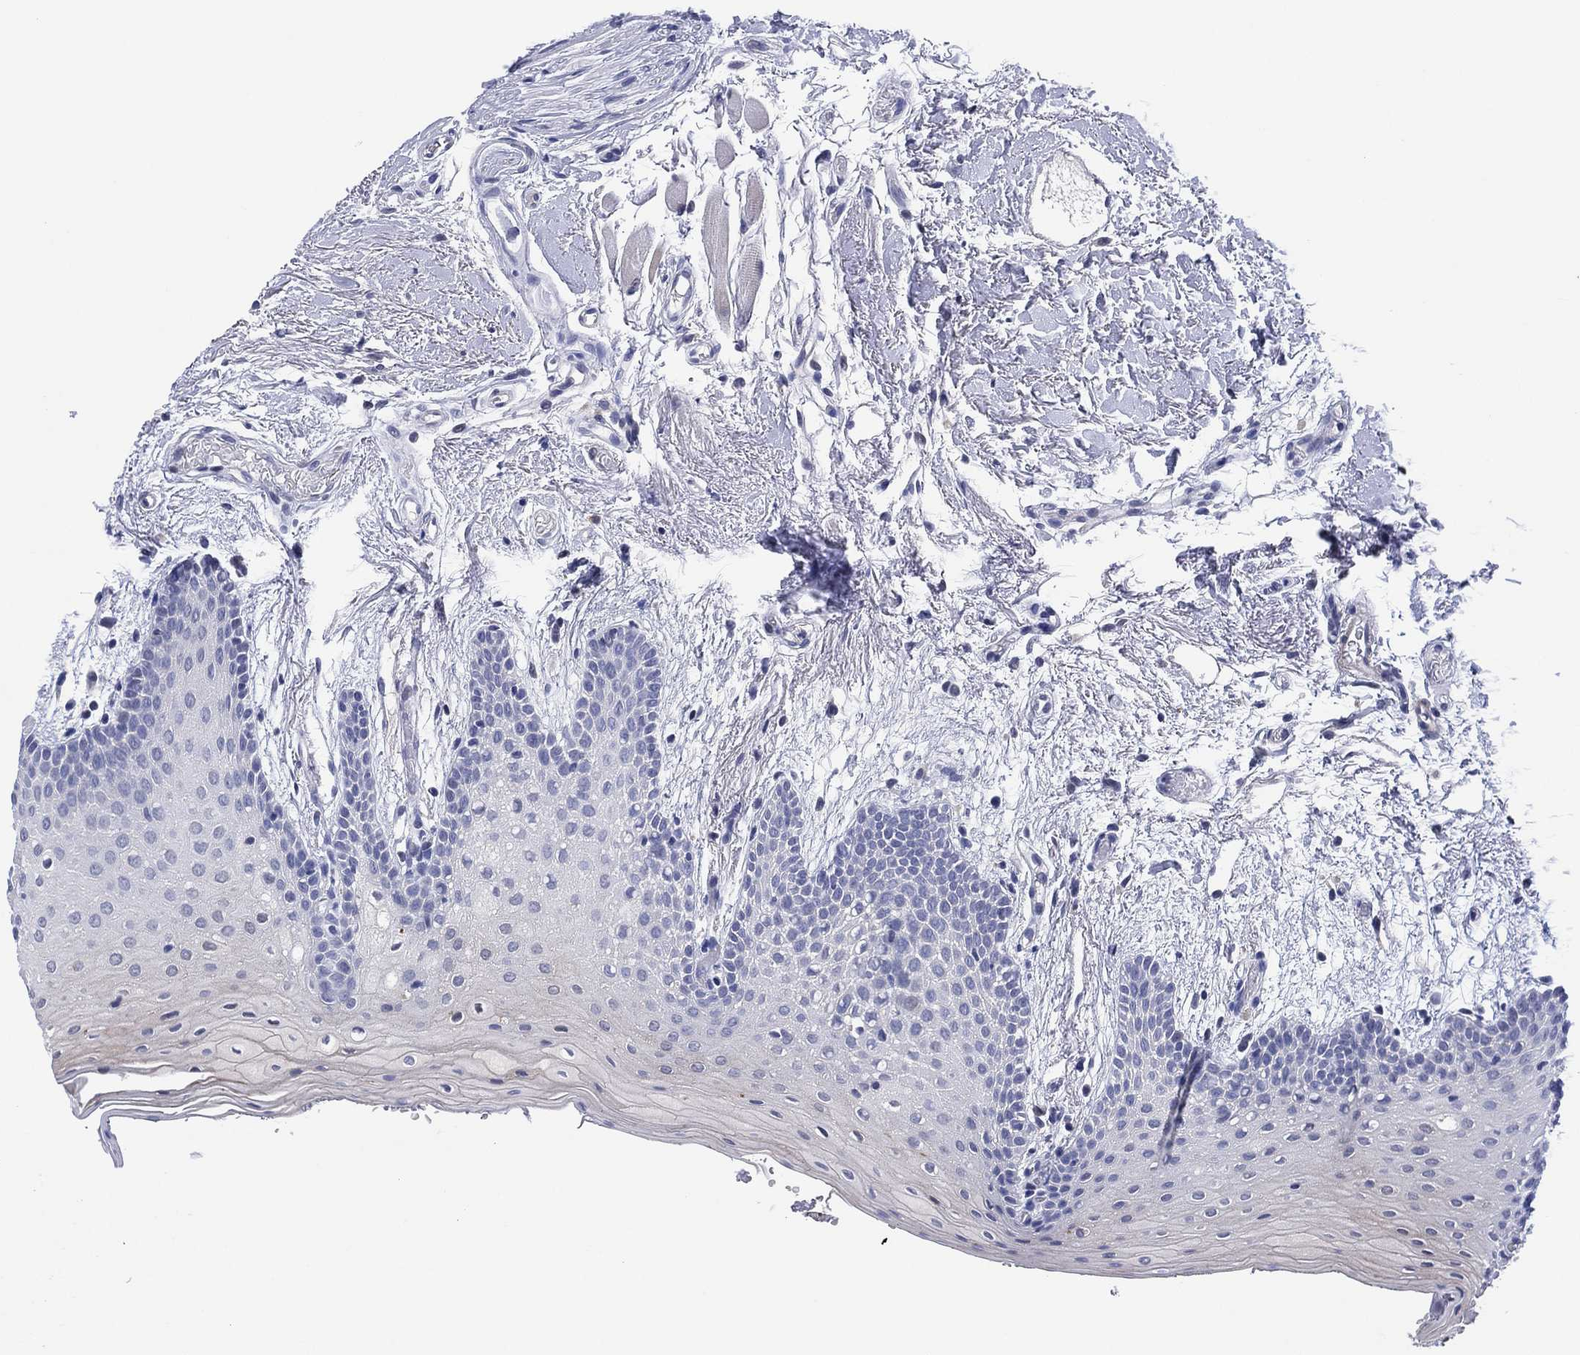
{"staining": {"intensity": "negative", "quantity": "none", "location": "none"}, "tissue": "oral mucosa", "cell_type": "Squamous epithelial cells", "image_type": "normal", "snomed": [{"axis": "morphology", "description": "Normal tissue, NOS"}, {"axis": "topography", "description": "Oral tissue"}, {"axis": "topography", "description": "Tounge, NOS"}], "caption": "Oral mucosa stained for a protein using immunohistochemistry demonstrates no positivity squamous epithelial cells.", "gene": "CLIP3", "patient": {"sex": "female", "age": 86}}